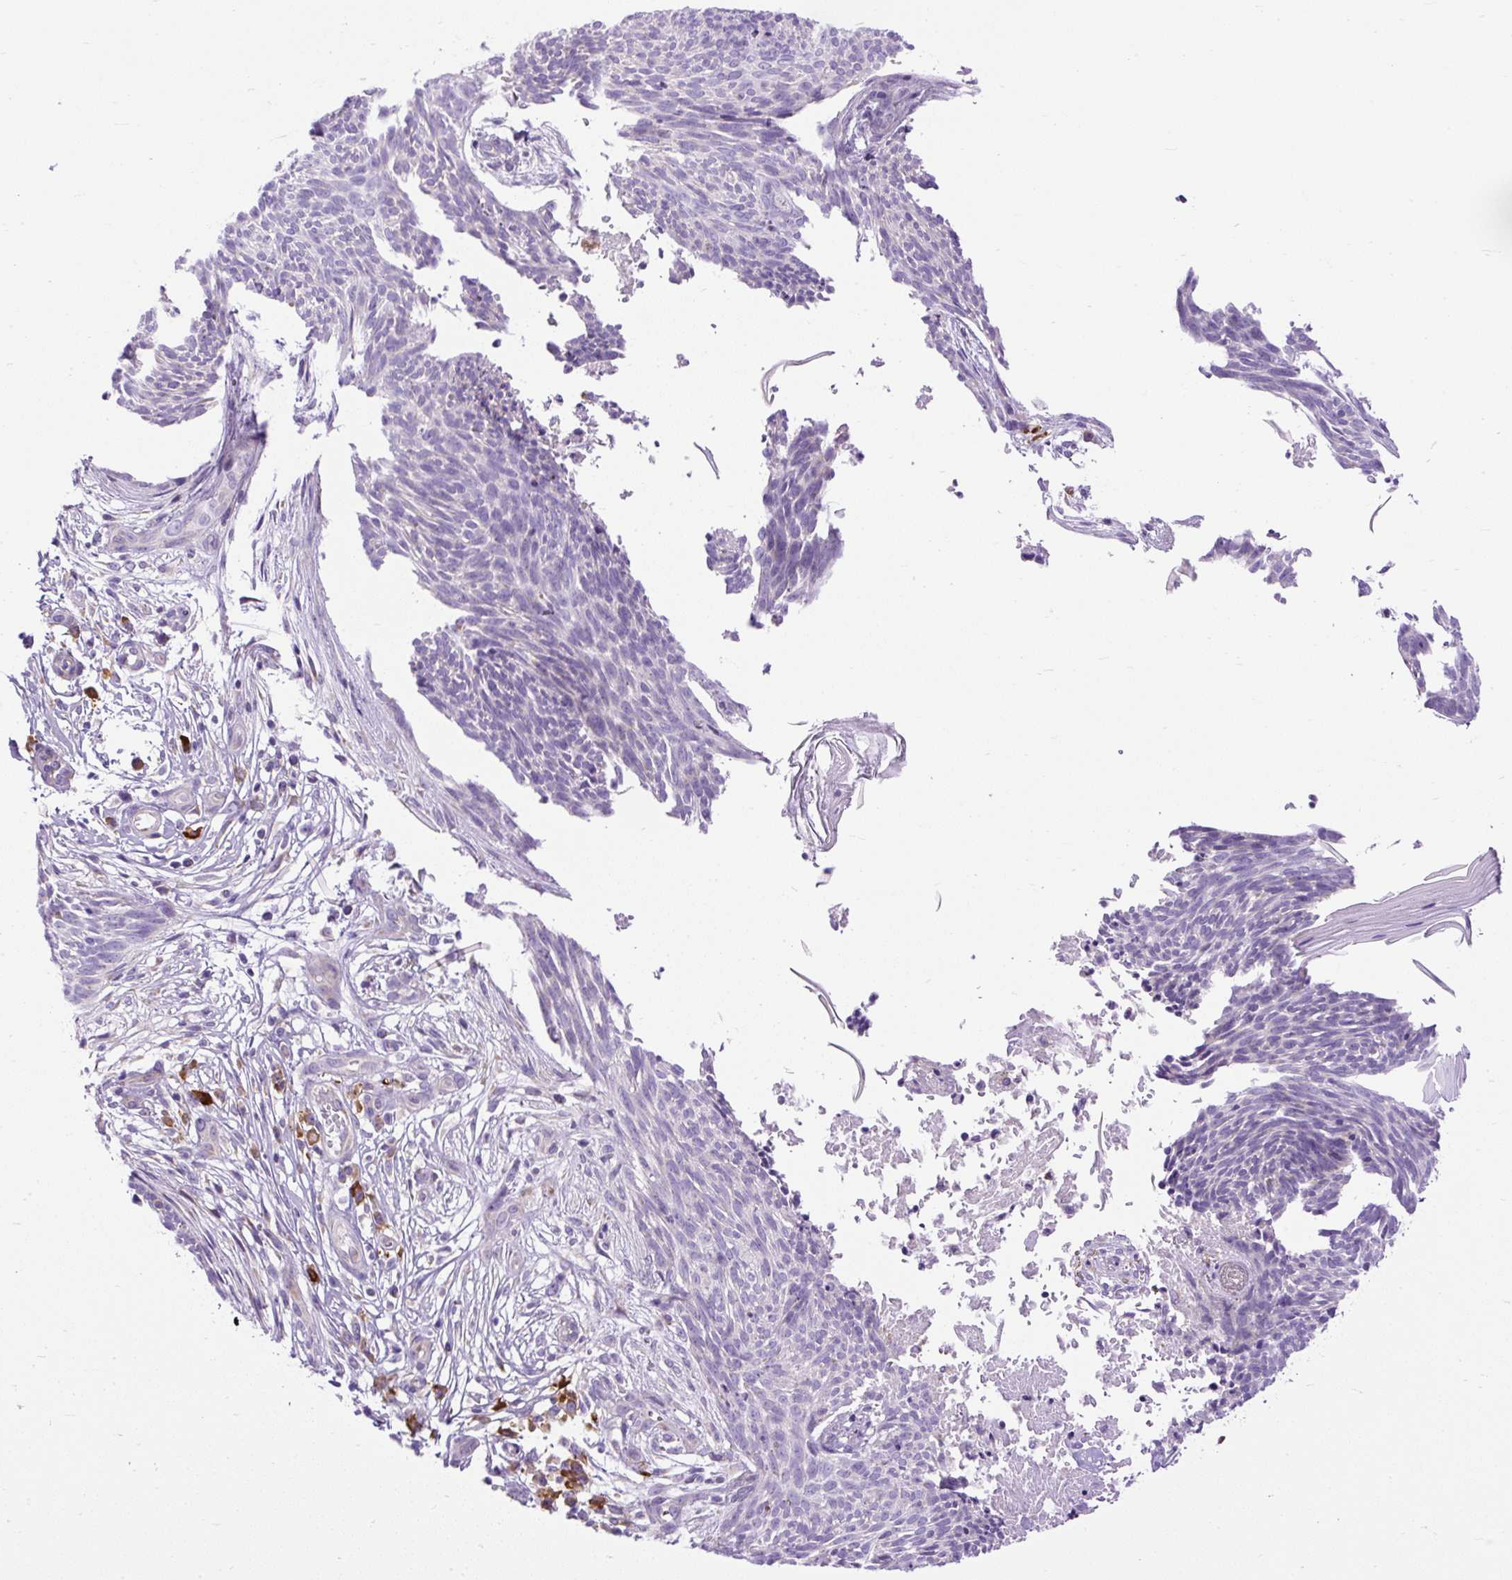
{"staining": {"intensity": "negative", "quantity": "none", "location": "none"}, "tissue": "skin cancer", "cell_type": "Tumor cells", "image_type": "cancer", "snomed": [{"axis": "morphology", "description": "Basal cell carcinoma"}, {"axis": "topography", "description": "Skin"}, {"axis": "topography", "description": "Skin, foot"}], "caption": "Tumor cells are negative for brown protein staining in basal cell carcinoma (skin).", "gene": "SYBU", "patient": {"sex": "female", "age": 86}}